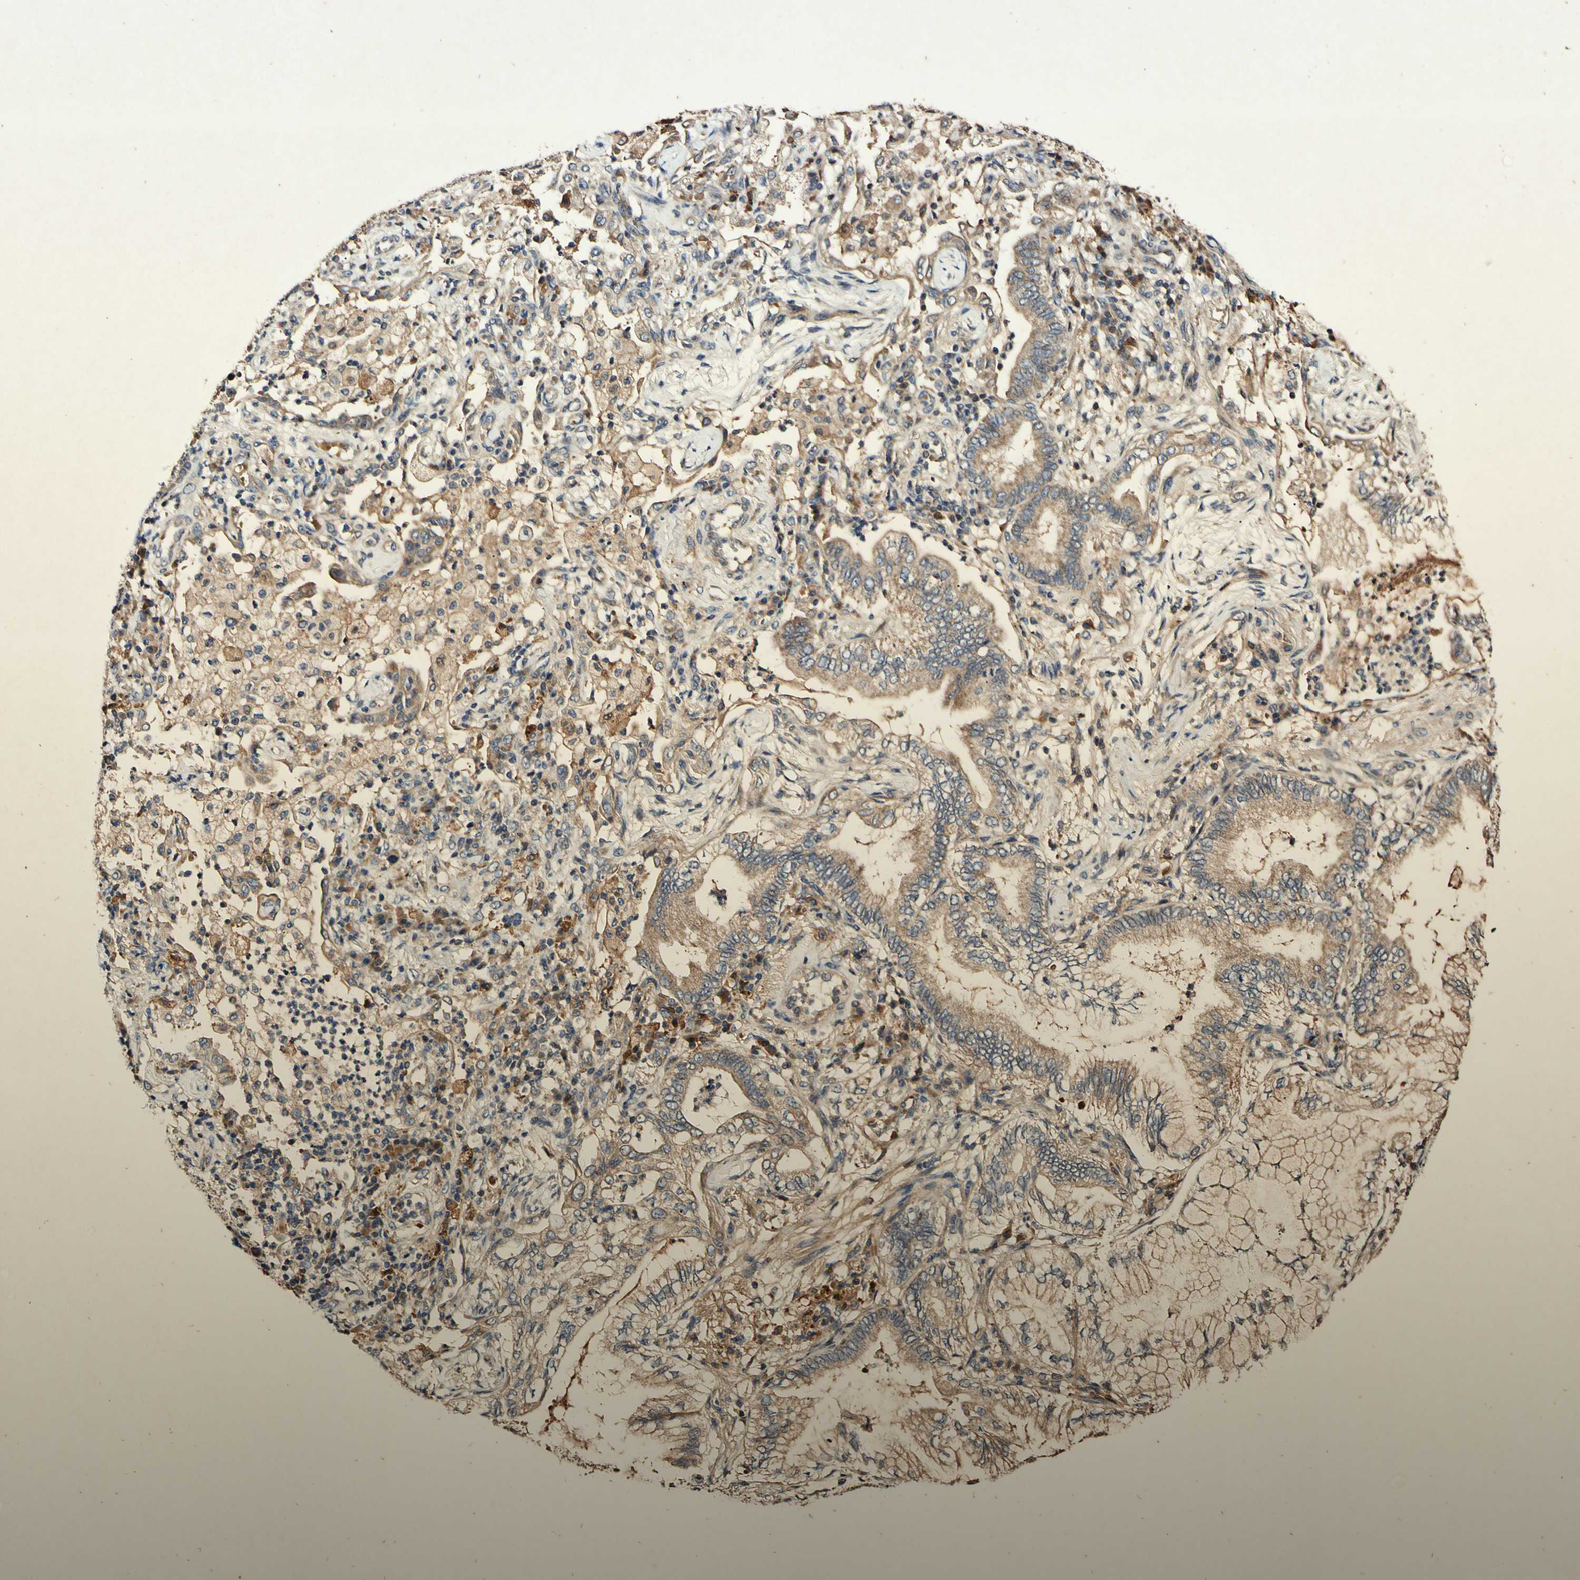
{"staining": {"intensity": "moderate", "quantity": ">75%", "location": "cytoplasmic/membranous"}, "tissue": "lung cancer", "cell_type": "Tumor cells", "image_type": "cancer", "snomed": [{"axis": "morphology", "description": "Normal tissue, NOS"}, {"axis": "morphology", "description": "Adenocarcinoma, NOS"}, {"axis": "topography", "description": "Bronchus"}, {"axis": "topography", "description": "Lung"}], "caption": "A micrograph of human lung adenocarcinoma stained for a protein demonstrates moderate cytoplasmic/membranous brown staining in tumor cells.", "gene": "PLAT", "patient": {"sex": "female", "age": 70}}